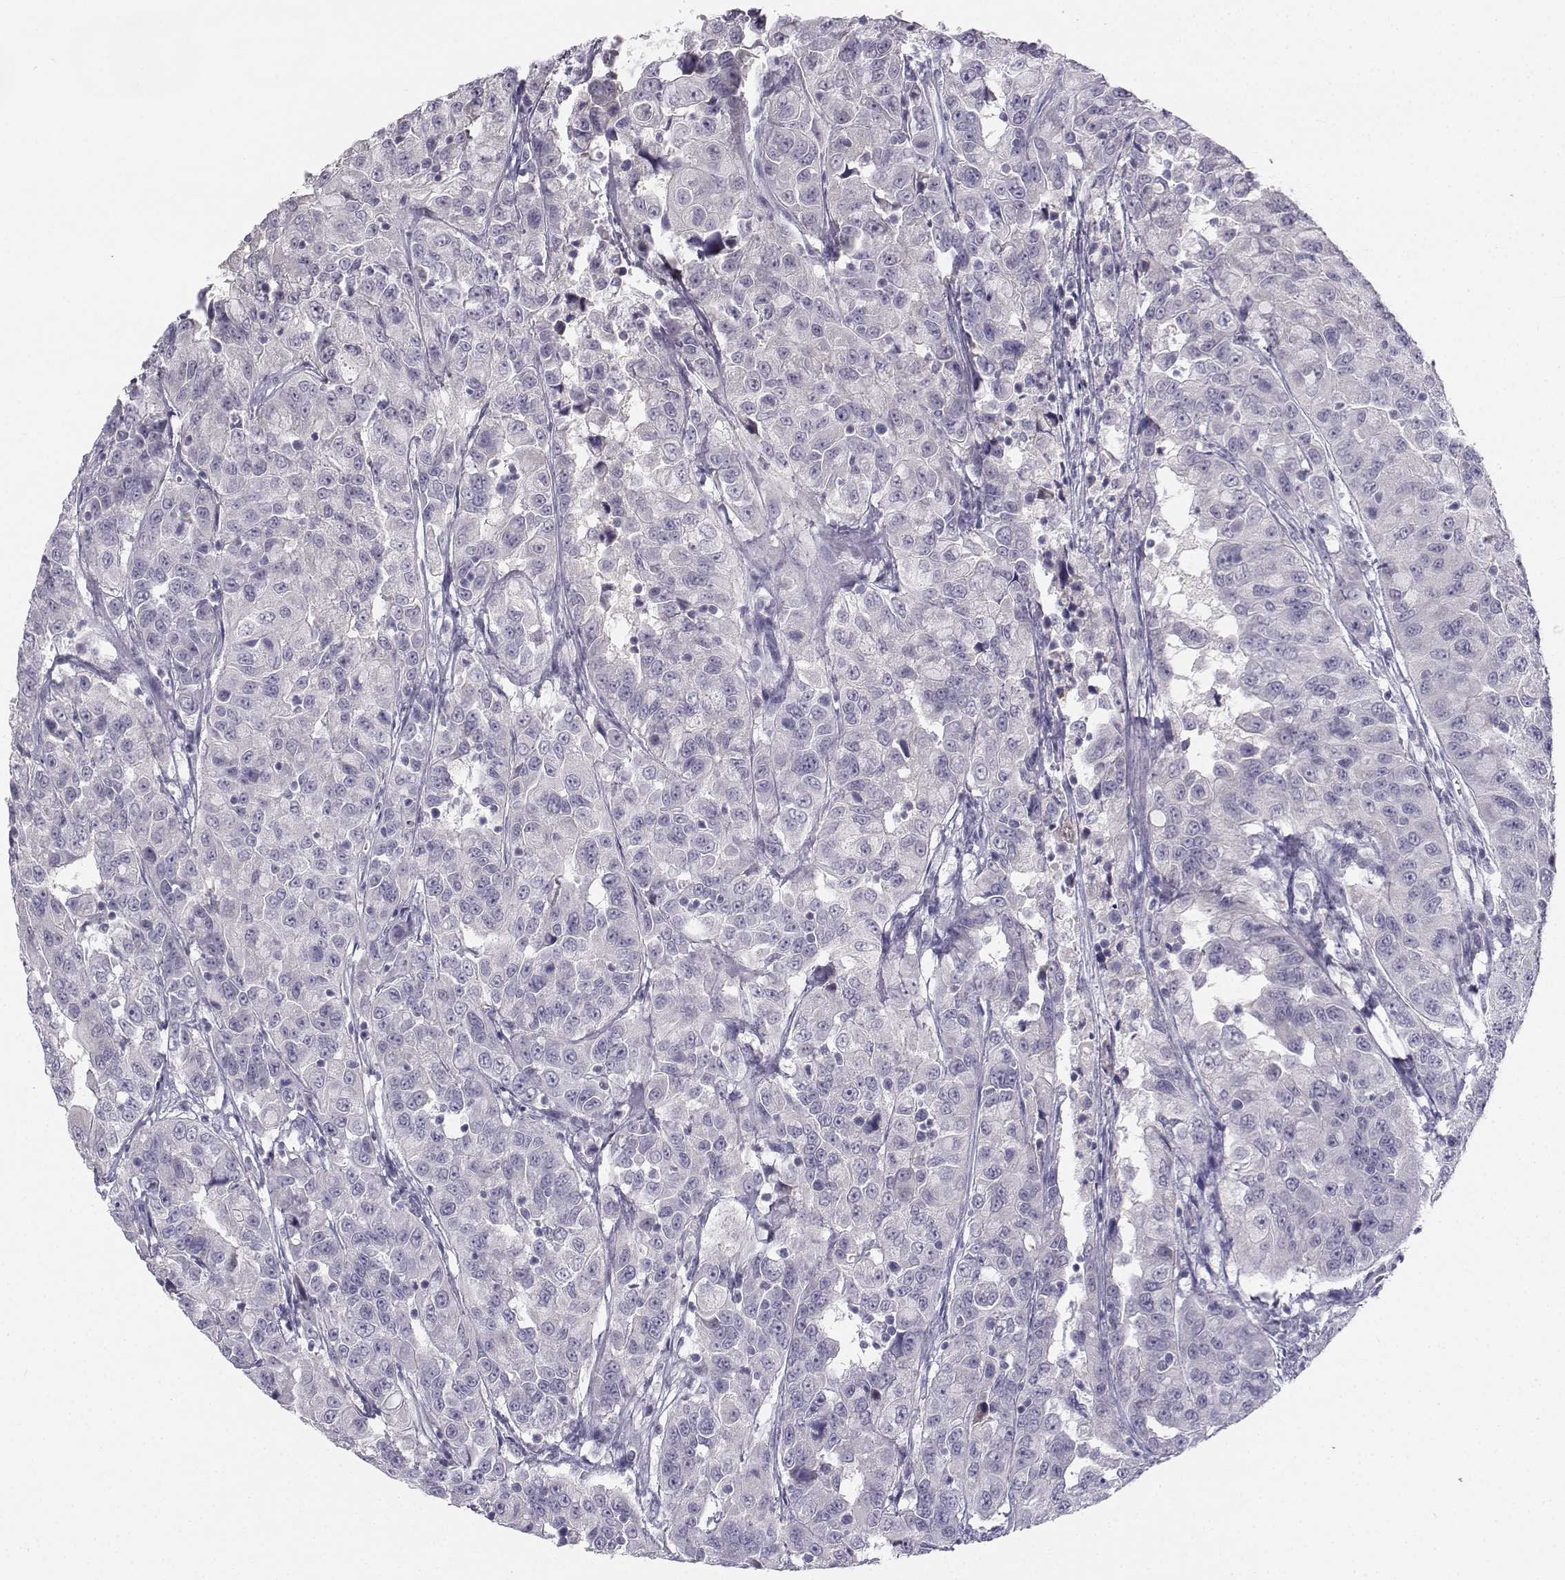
{"staining": {"intensity": "negative", "quantity": "none", "location": "none"}, "tissue": "urothelial cancer", "cell_type": "Tumor cells", "image_type": "cancer", "snomed": [{"axis": "morphology", "description": "Urothelial carcinoma, NOS"}, {"axis": "morphology", "description": "Urothelial carcinoma, High grade"}, {"axis": "topography", "description": "Urinary bladder"}], "caption": "Immunohistochemistry (IHC) photomicrograph of human urothelial cancer stained for a protein (brown), which reveals no staining in tumor cells.", "gene": "SYCE1", "patient": {"sex": "female", "age": 73}}